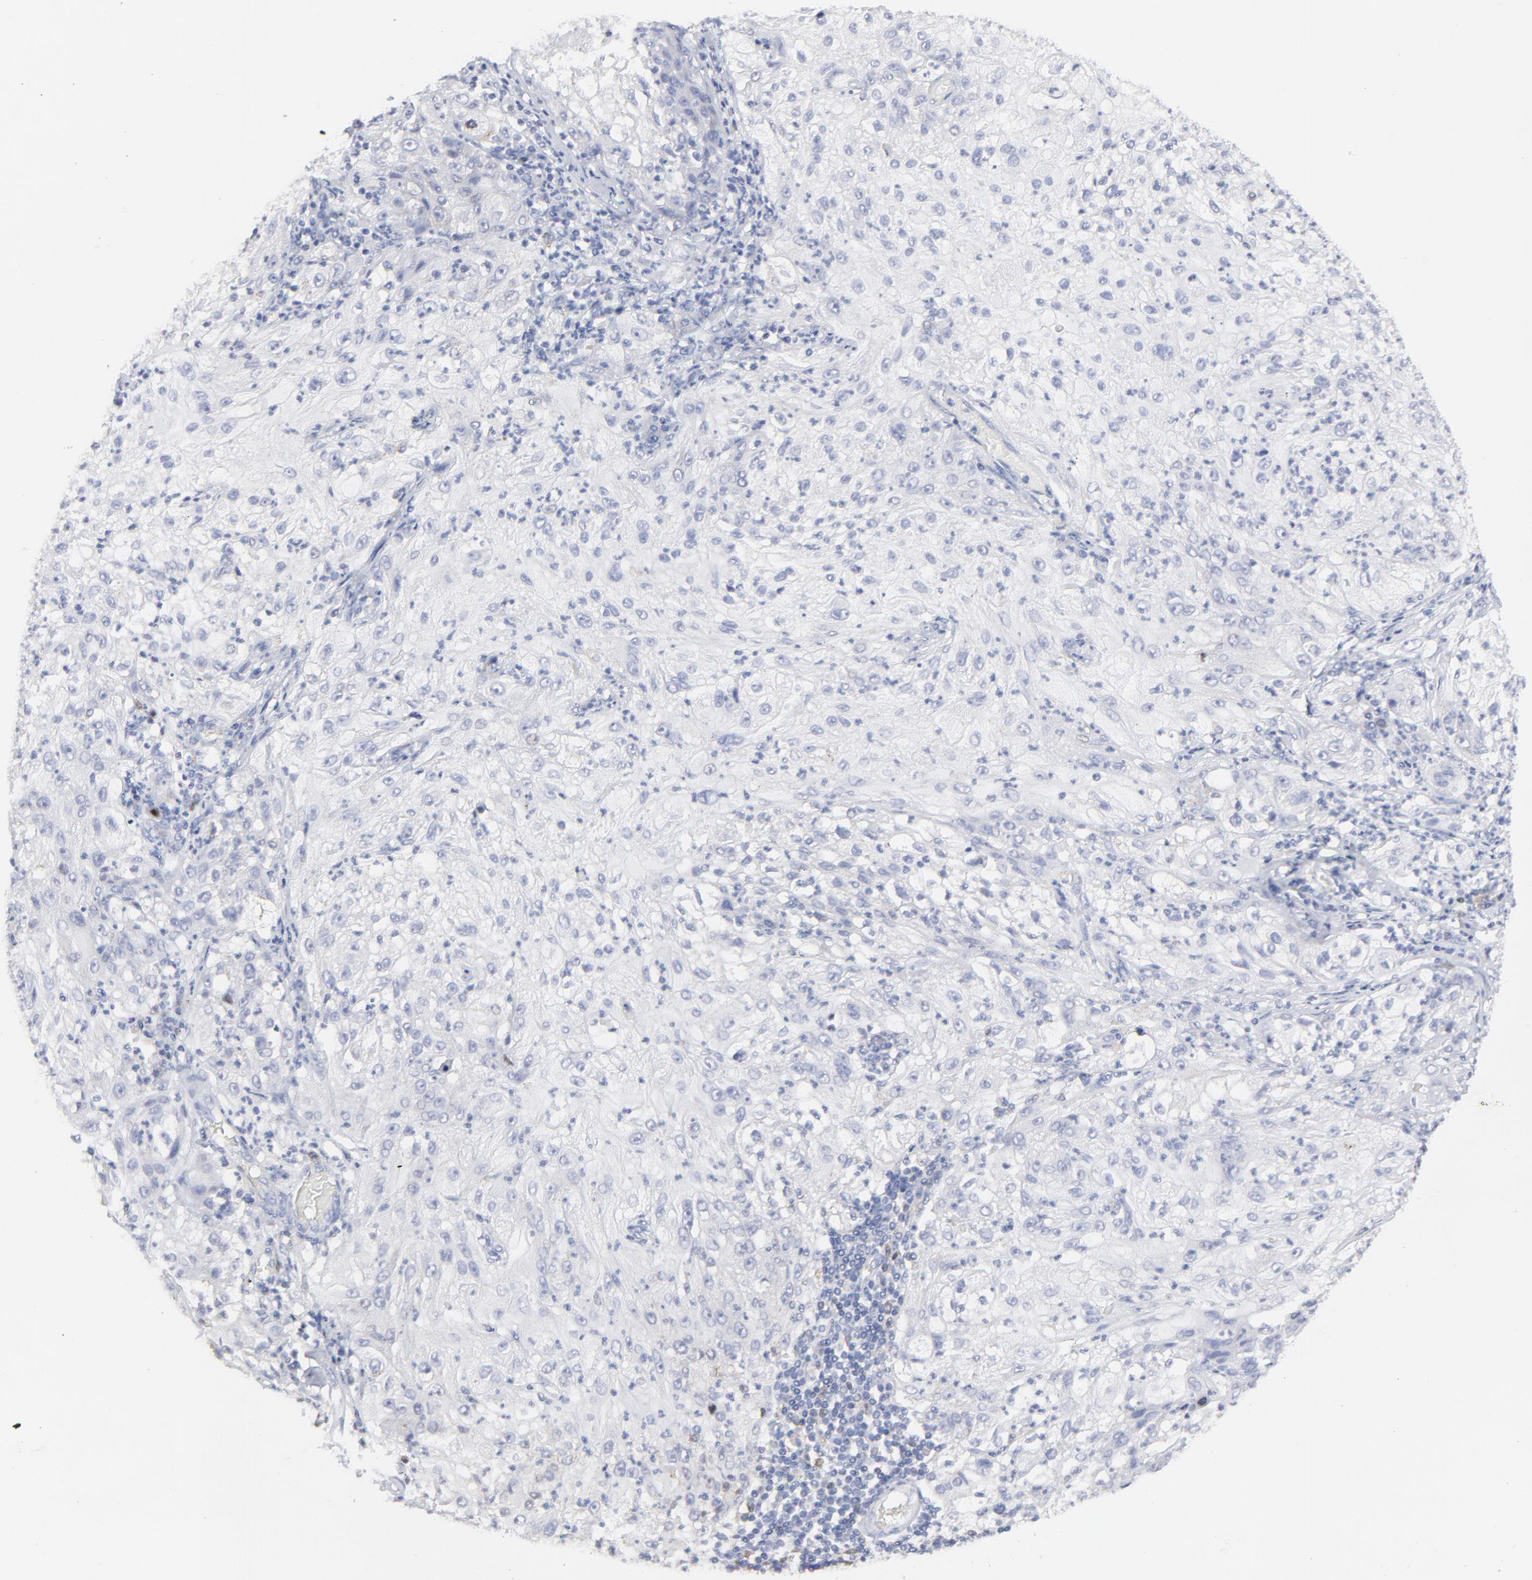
{"staining": {"intensity": "negative", "quantity": "none", "location": "none"}, "tissue": "lung cancer", "cell_type": "Tumor cells", "image_type": "cancer", "snomed": [{"axis": "morphology", "description": "Inflammation, NOS"}, {"axis": "morphology", "description": "Squamous cell carcinoma, NOS"}, {"axis": "topography", "description": "Lymph node"}, {"axis": "topography", "description": "Soft tissue"}, {"axis": "topography", "description": "Lung"}], "caption": "This is an IHC histopathology image of human lung squamous cell carcinoma. There is no positivity in tumor cells.", "gene": "NCAPH", "patient": {"sex": "male", "age": 66}}